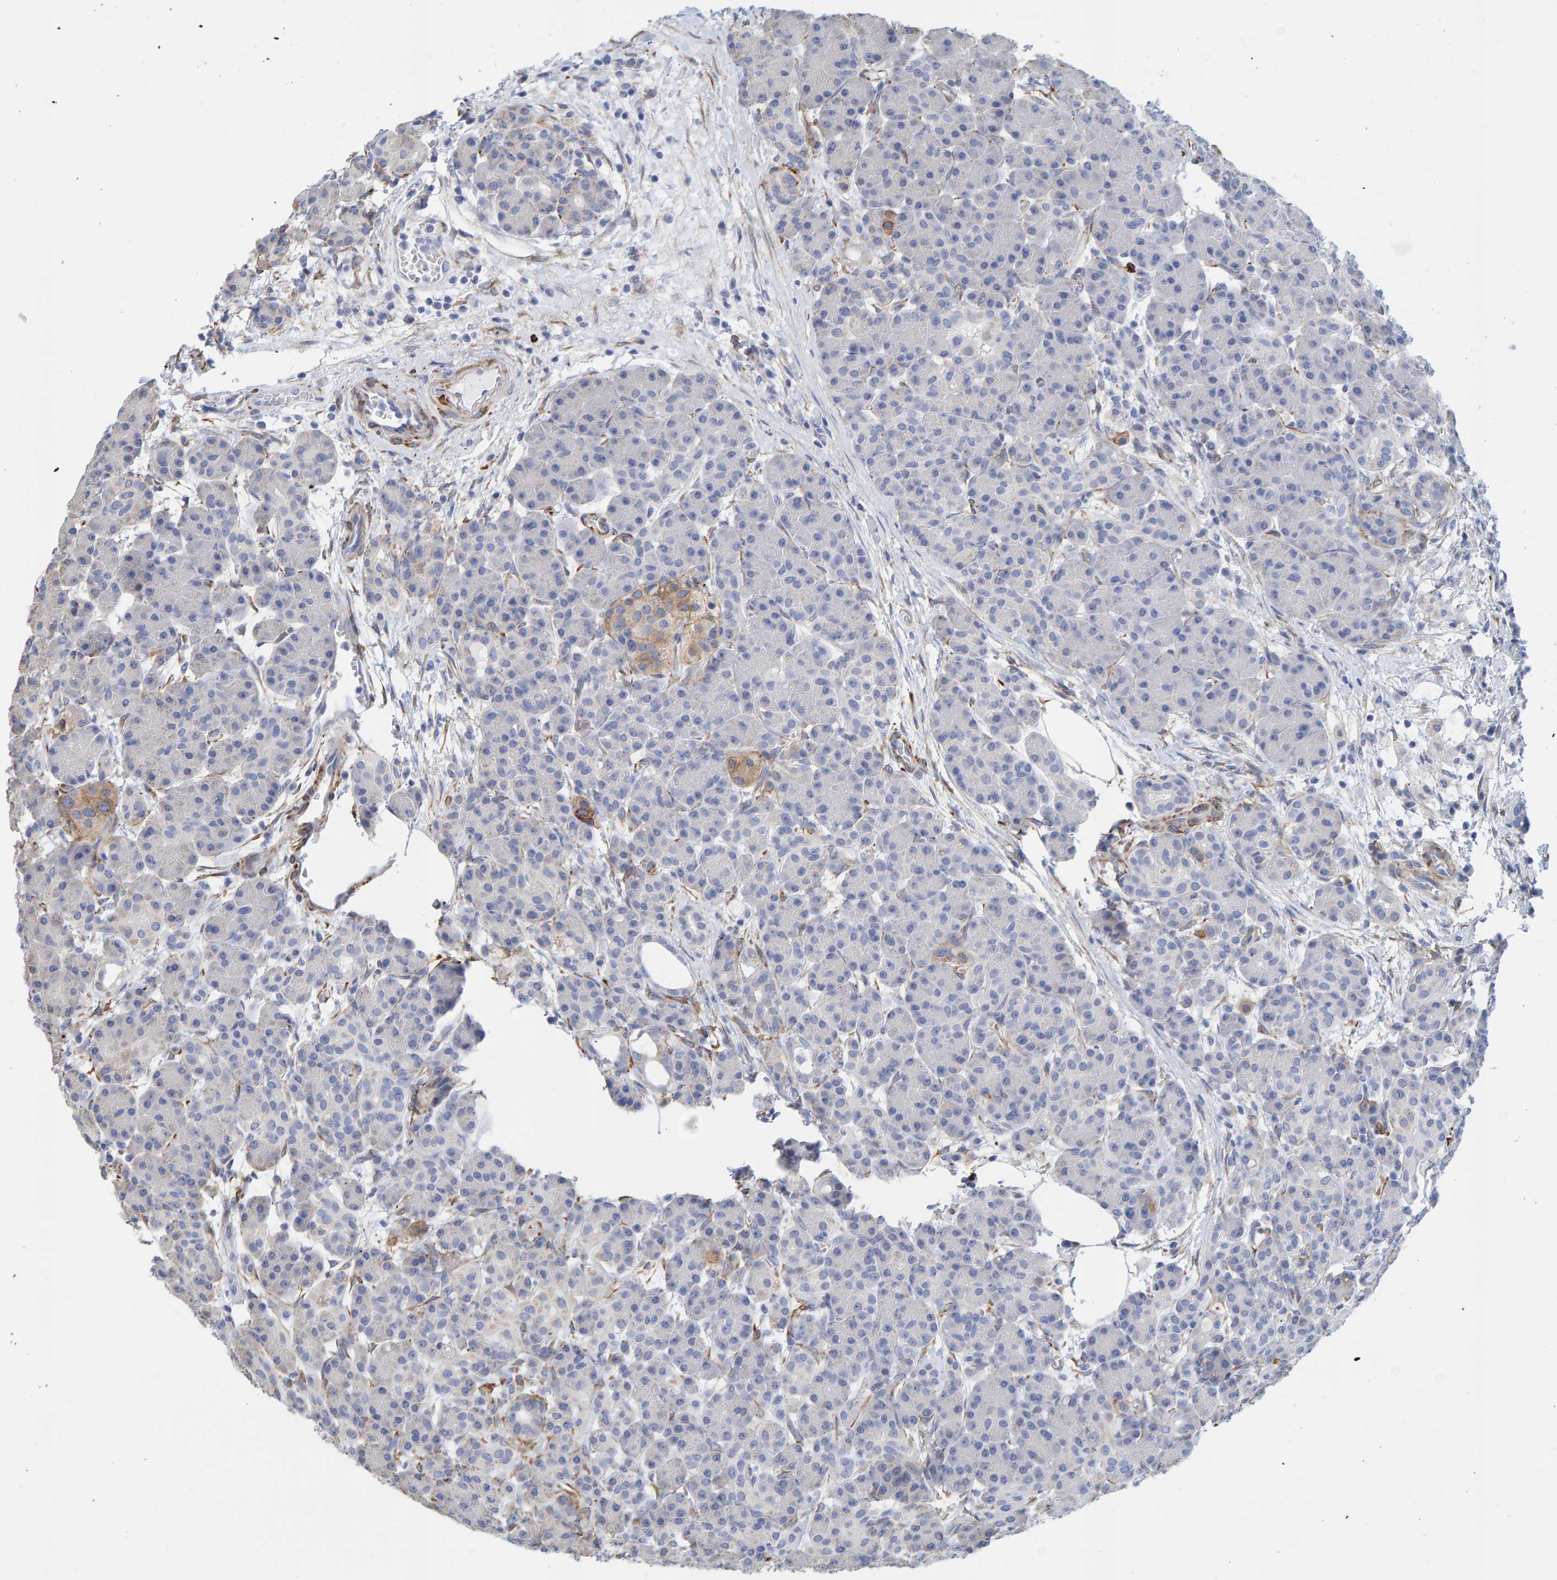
{"staining": {"intensity": "negative", "quantity": "none", "location": "none"}, "tissue": "pancreas", "cell_type": "Exocrine glandular cells", "image_type": "normal", "snomed": [{"axis": "morphology", "description": "Normal tissue, NOS"}, {"axis": "topography", "description": "Pancreas"}], "caption": "DAB immunohistochemical staining of benign pancreas displays no significant positivity in exocrine glandular cells. Nuclei are stained in blue.", "gene": "MAP1B", "patient": {"sex": "male", "age": 63}}